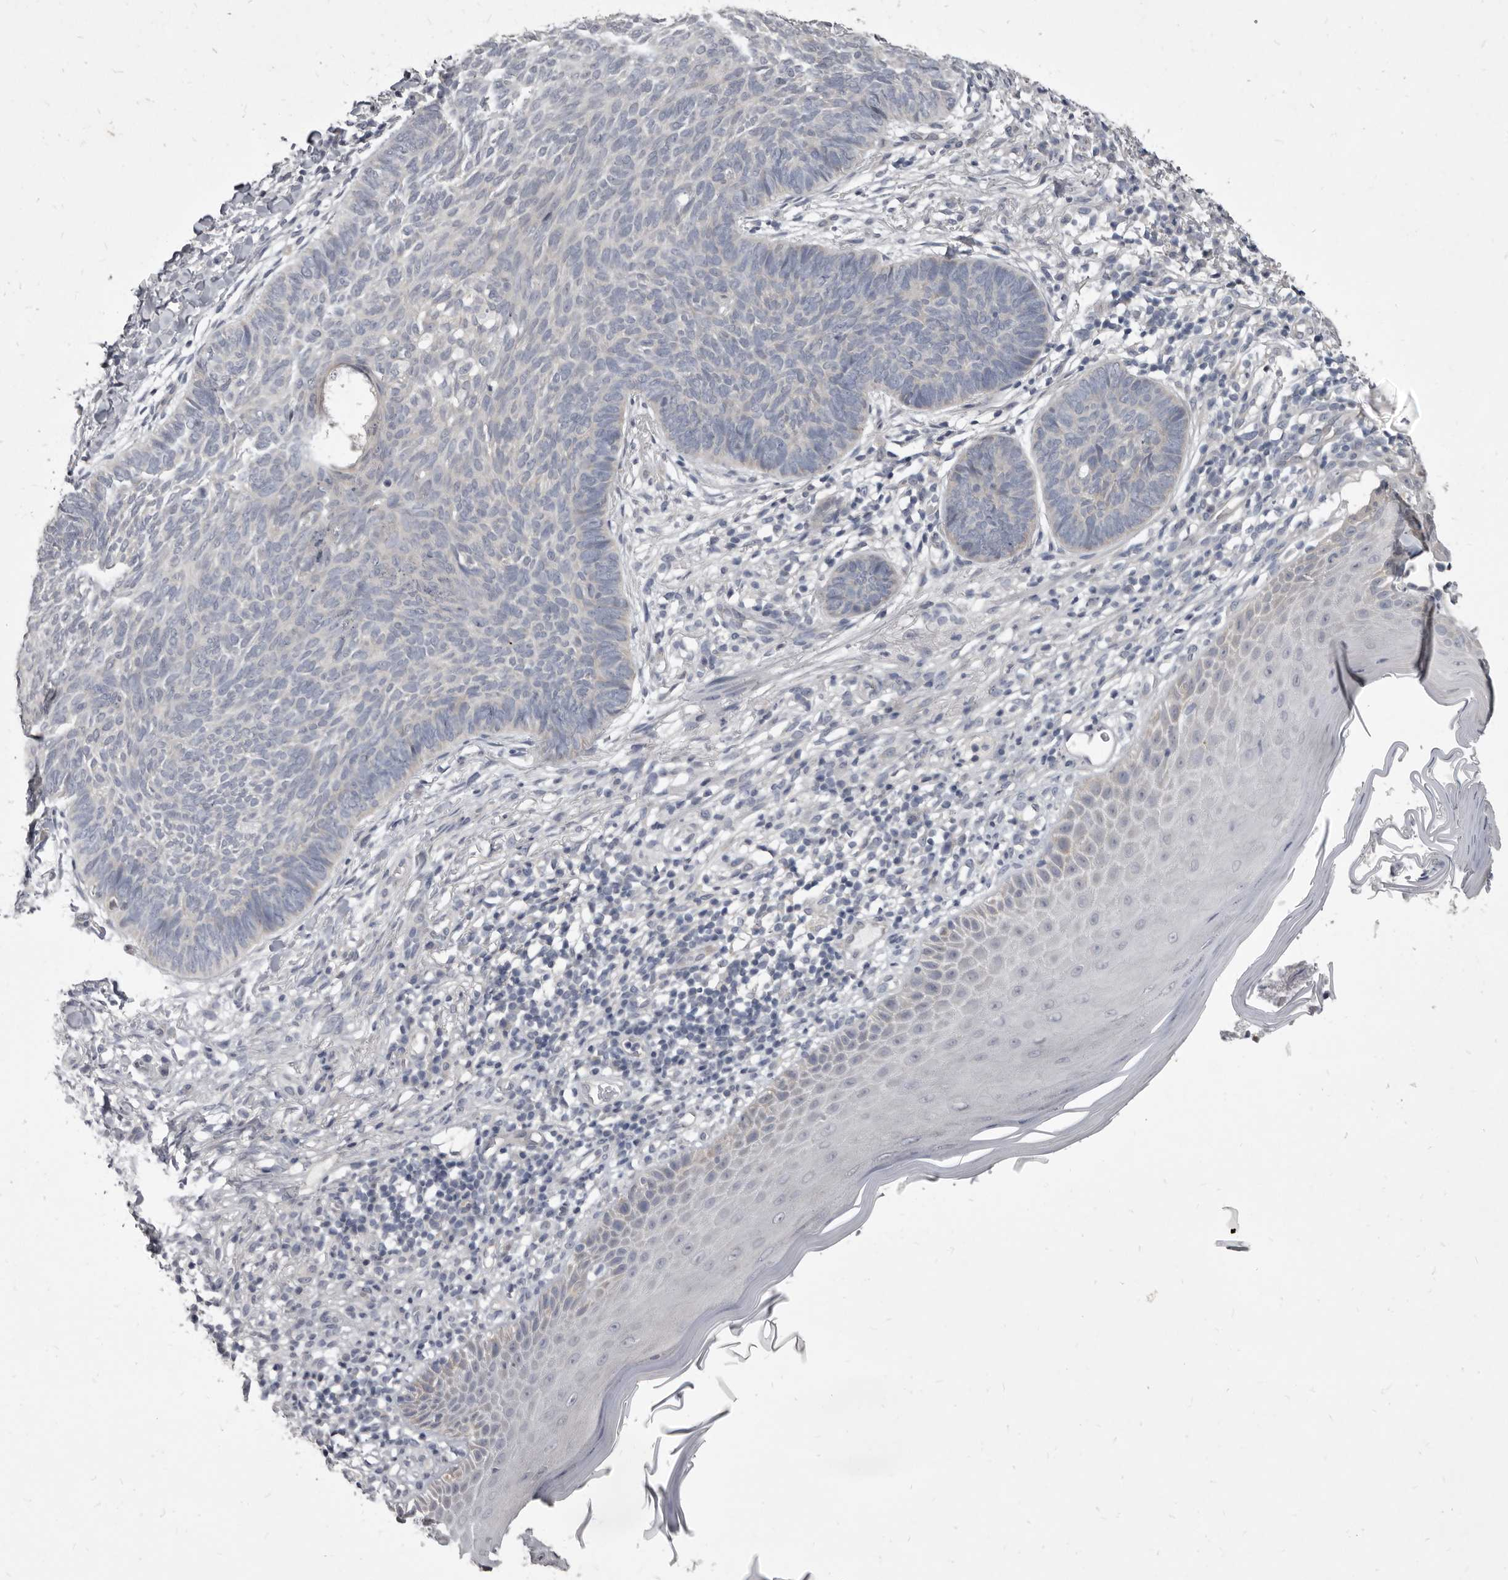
{"staining": {"intensity": "negative", "quantity": "none", "location": "none"}, "tissue": "skin cancer", "cell_type": "Tumor cells", "image_type": "cancer", "snomed": [{"axis": "morphology", "description": "Normal tissue, NOS"}, {"axis": "morphology", "description": "Basal cell carcinoma"}, {"axis": "topography", "description": "Skin"}], "caption": "The IHC photomicrograph has no significant staining in tumor cells of skin cancer tissue.", "gene": "GSK3B", "patient": {"sex": "male", "age": 50}}